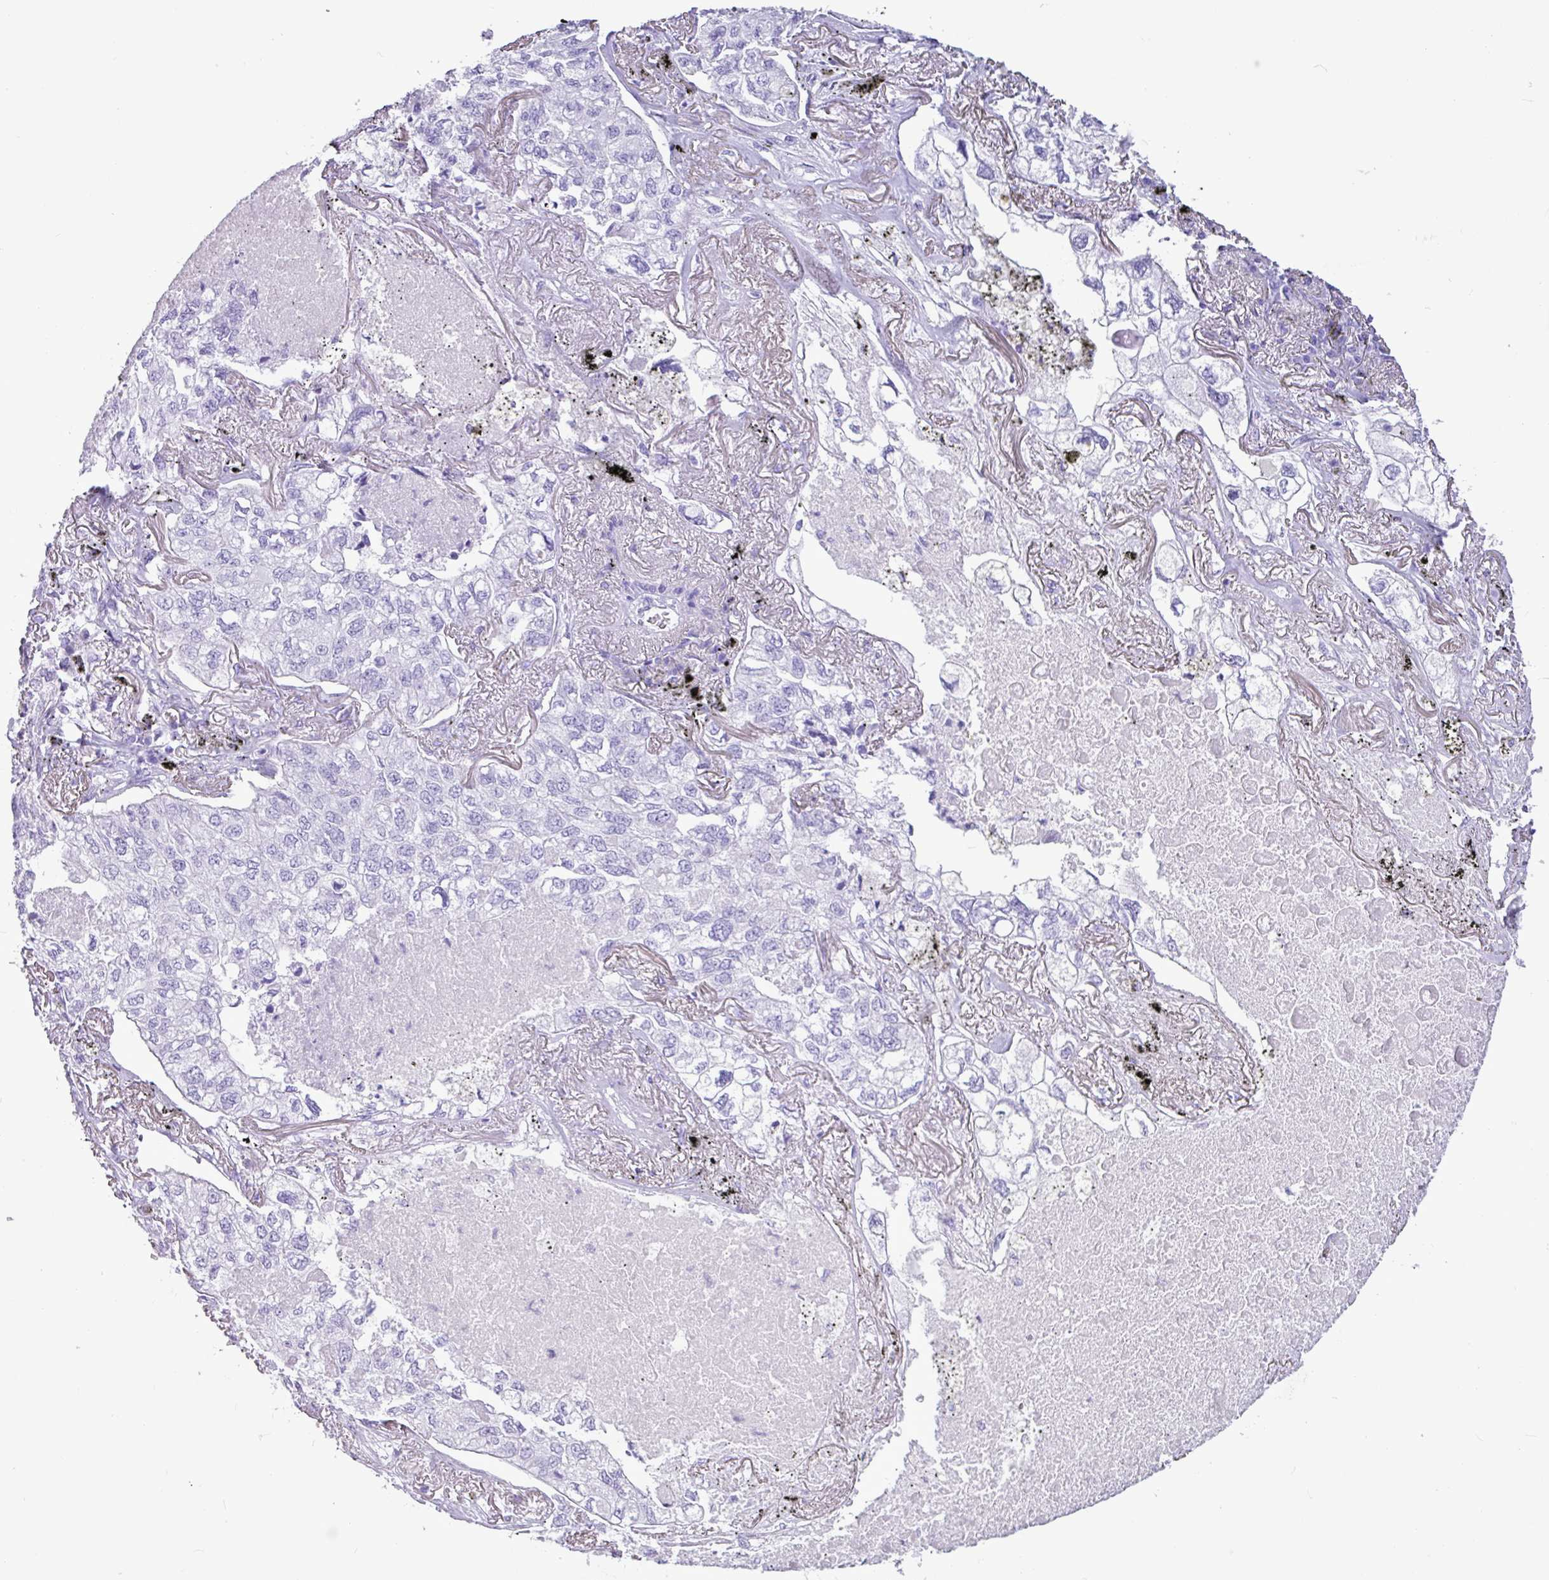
{"staining": {"intensity": "negative", "quantity": "none", "location": "none"}, "tissue": "lung cancer", "cell_type": "Tumor cells", "image_type": "cancer", "snomed": [{"axis": "morphology", "description": "Adenocarcinoma, NOS"}, {"axis": "topography", "description": "Lung"}], "caption": "The micrograph reveals no staining of tumor cells in adenocarcinoma (lung).", "gene": "CKMT2", "patient": {"sex": "male", "age": 65}}